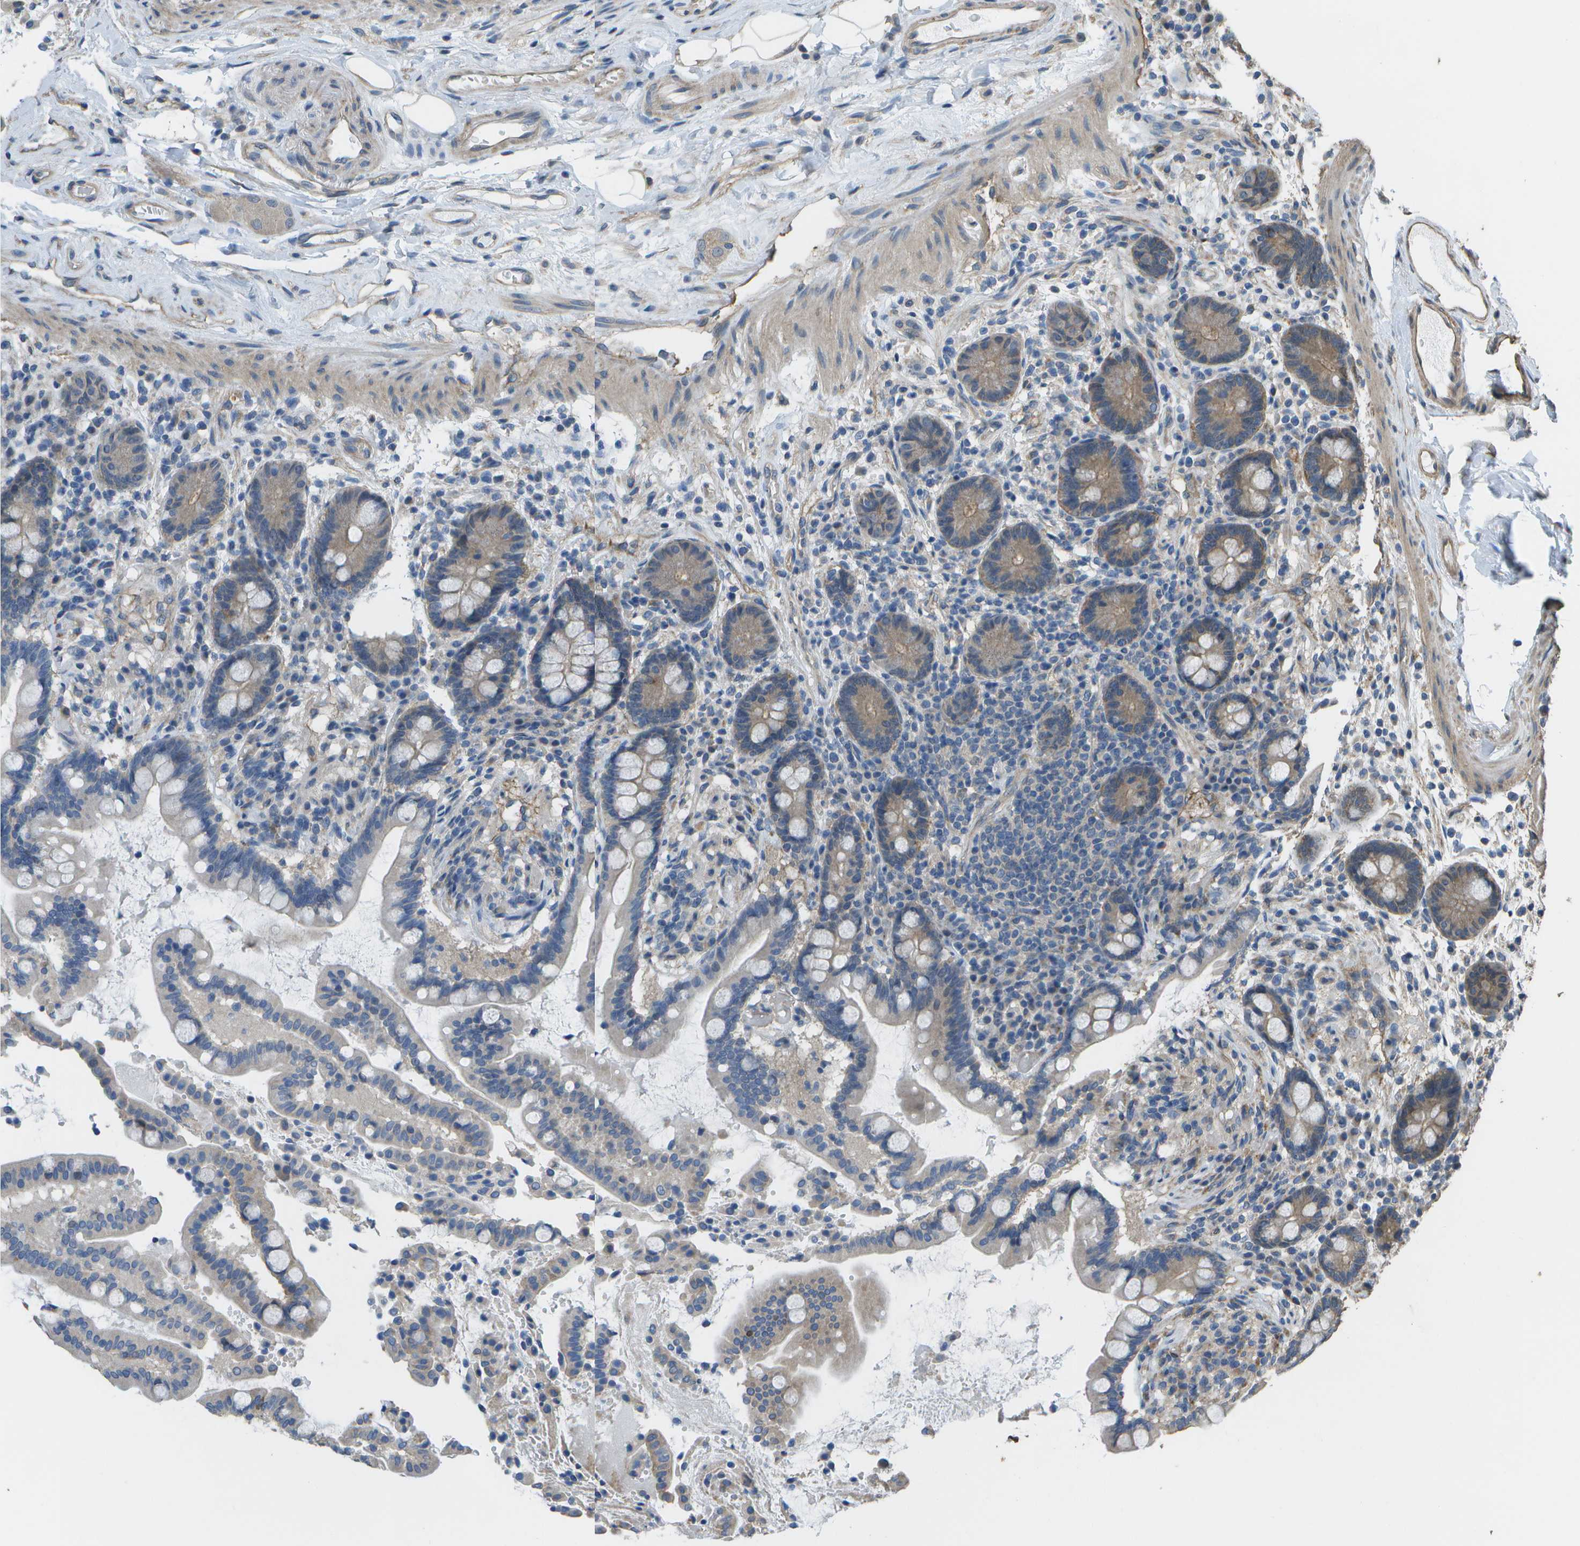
{"staining": {"intensity": "negative", "quantity": "none", "location": "none"}, "tissue": "colon", "cell_type": "Endothelial cells", "image_type": "normal", "snomed": [{"axis": "morphology", "description": "Normal tissue, NOS"}, {"axis": "topography", "description": "Colon"}], "caption": "Human colon stained for a protein using IHC exhibits no positivity in endothelial cells.", "gene": "CLNS1A", "patient": {"sex": "male", "age": 73}}